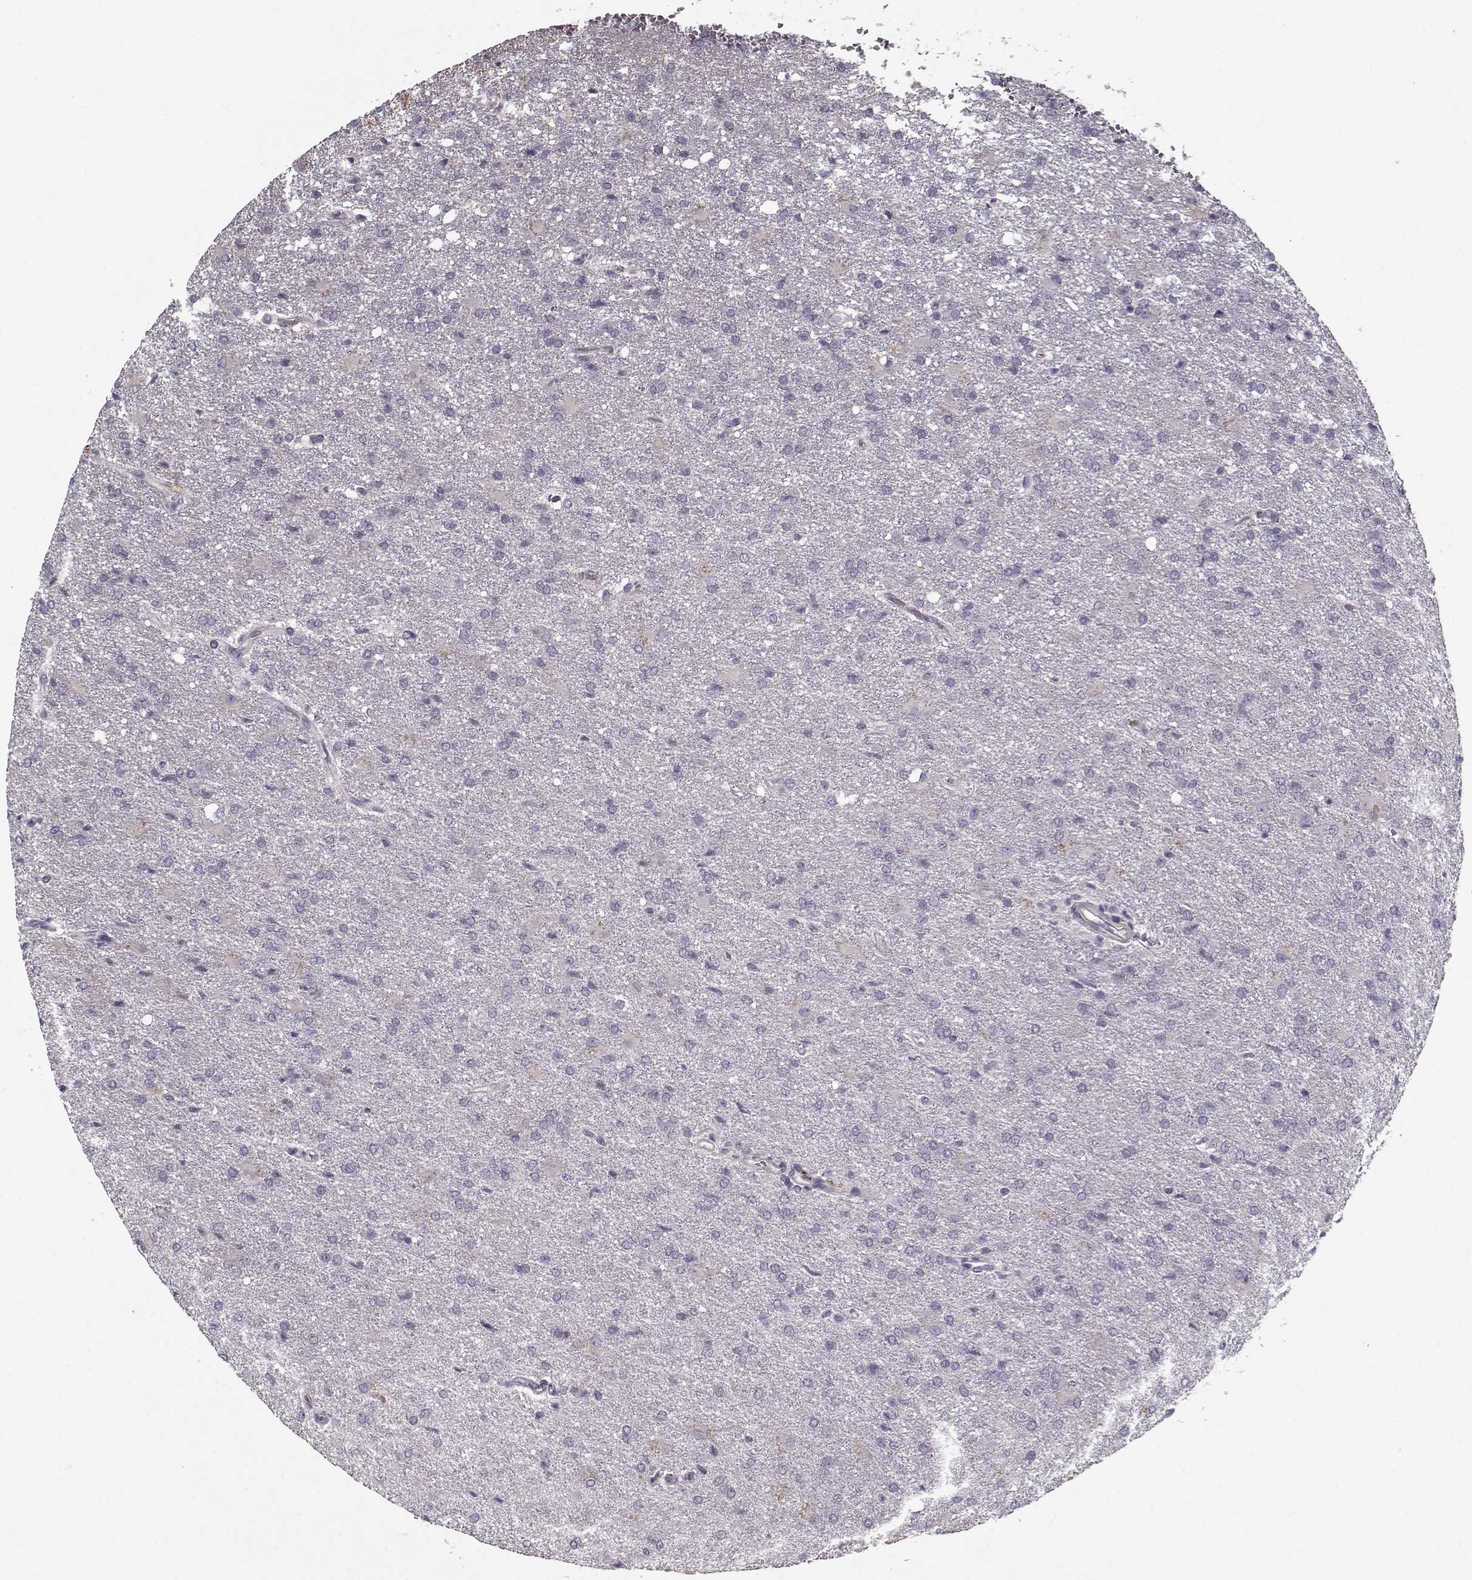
{"staining": {"intensity": "negative", "quantity": "none", "location": "none"}, "tissue": "glioma", "cell_type": "Tumor cells", "image_type": "cancer", "snomed": [{"axis": "morphology", "description": "Glioma, malignant, High grade"}, {"axis": "topography", "description": "Brain"}], "caption": "Glioma was stained to show a protein in brown. There is no significant positivity in tumor cells. (Brightfield microscopy of DAB (3,3'-diaminobenzidine) IHC at high magnification).", "gene": "UNC13D", "patient": {"sex": "male", "age": 68}}